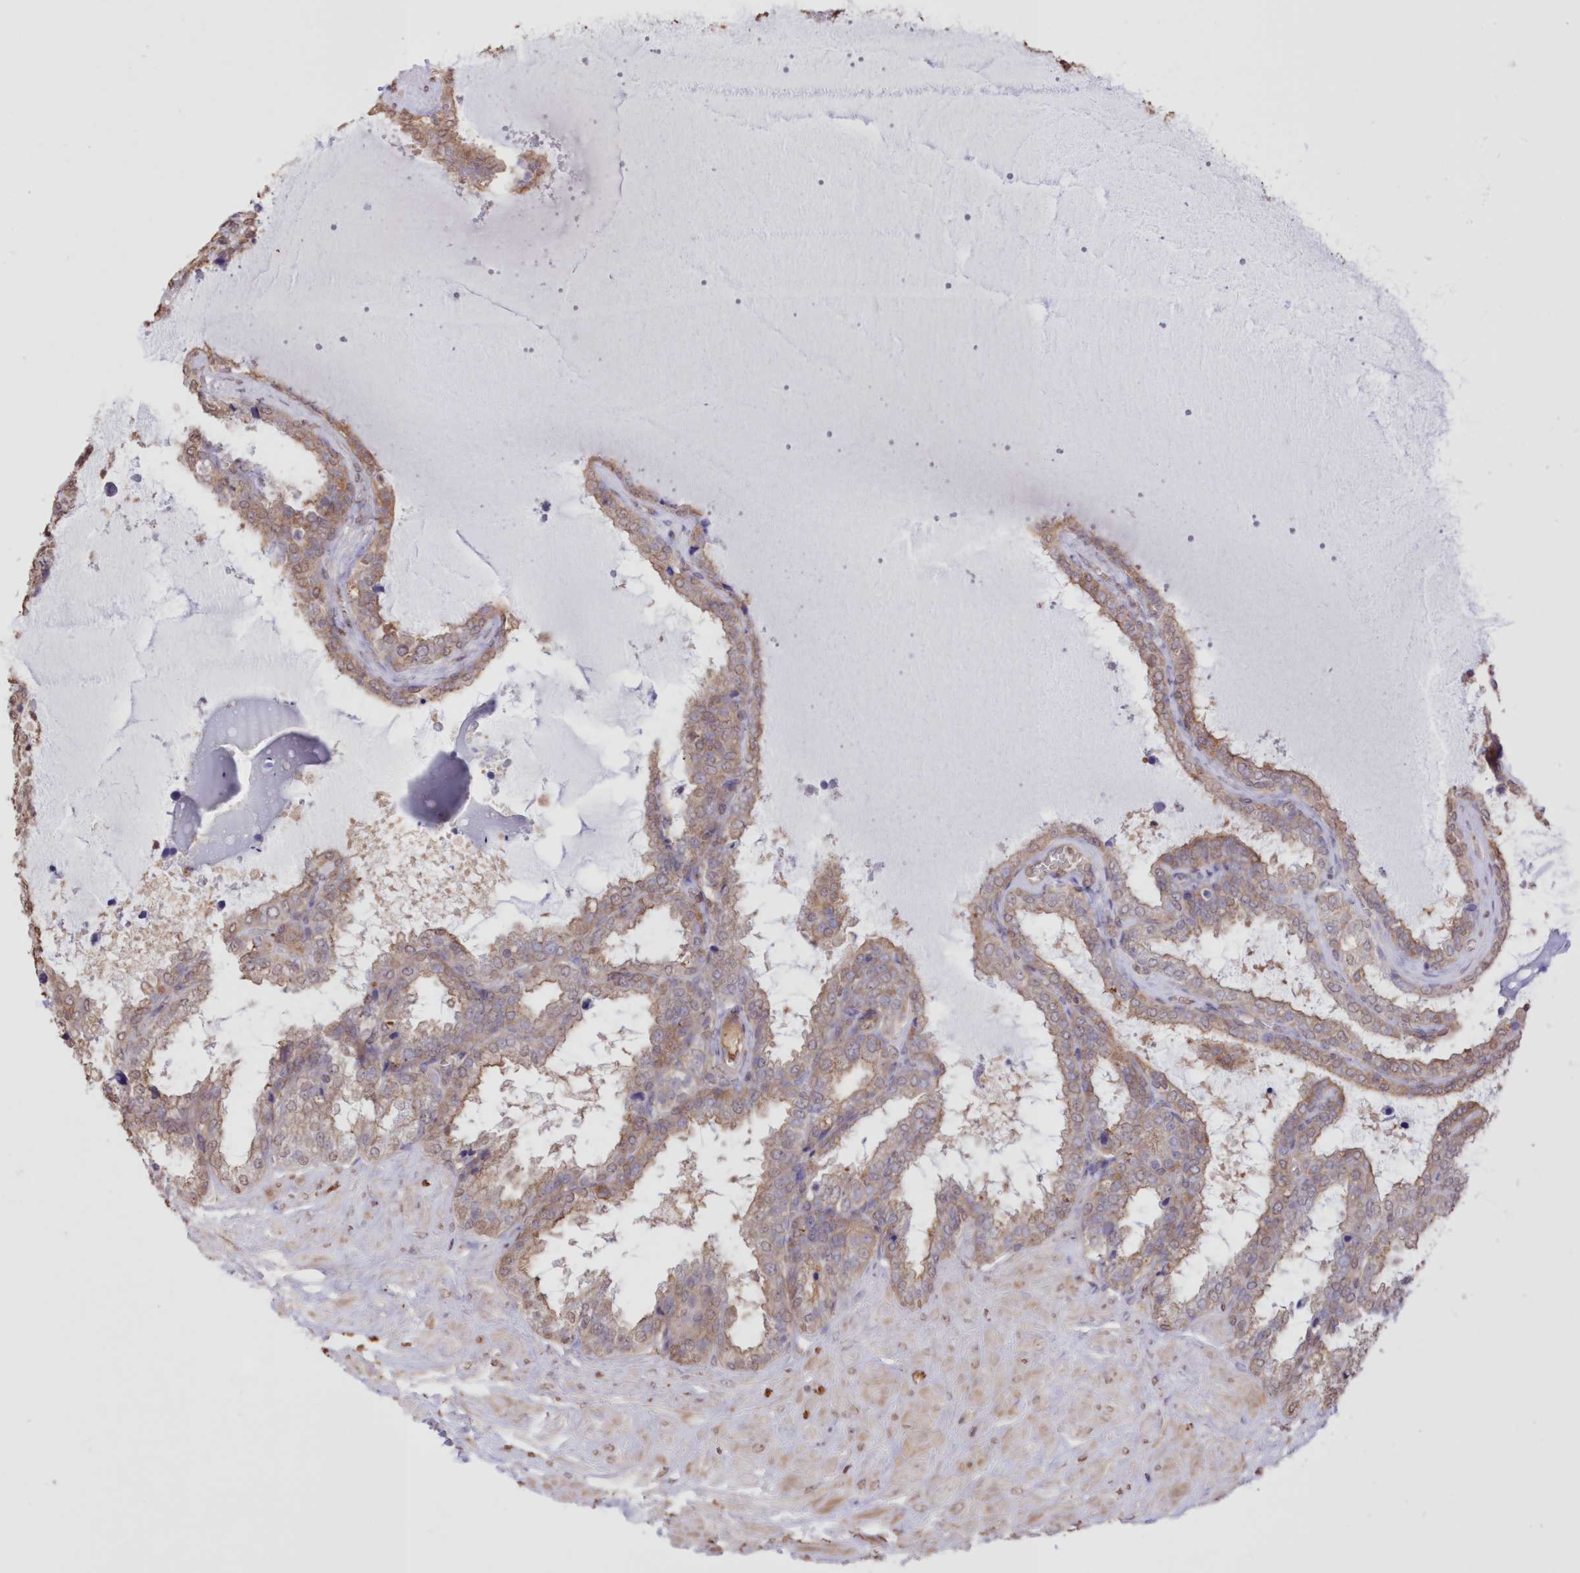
{"staining": {"intensity": "weak", "quantity": "25%-75%", "location": "cytoplasmic/membranous"}, "tissue": "seminal vesicle", "cell_type": "Glandular cells", "image_type": "normal", "snomed": [{"axis": "morphology", "description": "Normal tissue, NOS"}, {"axis": "topography", "description": "Seminal veicle"}], "caption": "A photomicrograph showing weak cytoplasmic/membranous staining in about 25%-75% of glandular cells in unremarkable seminal vesicle, as visualized by brown immunohistochemical staining.", "gene": "FCHO2", "patient": {"sex": "male", "age": 46}}